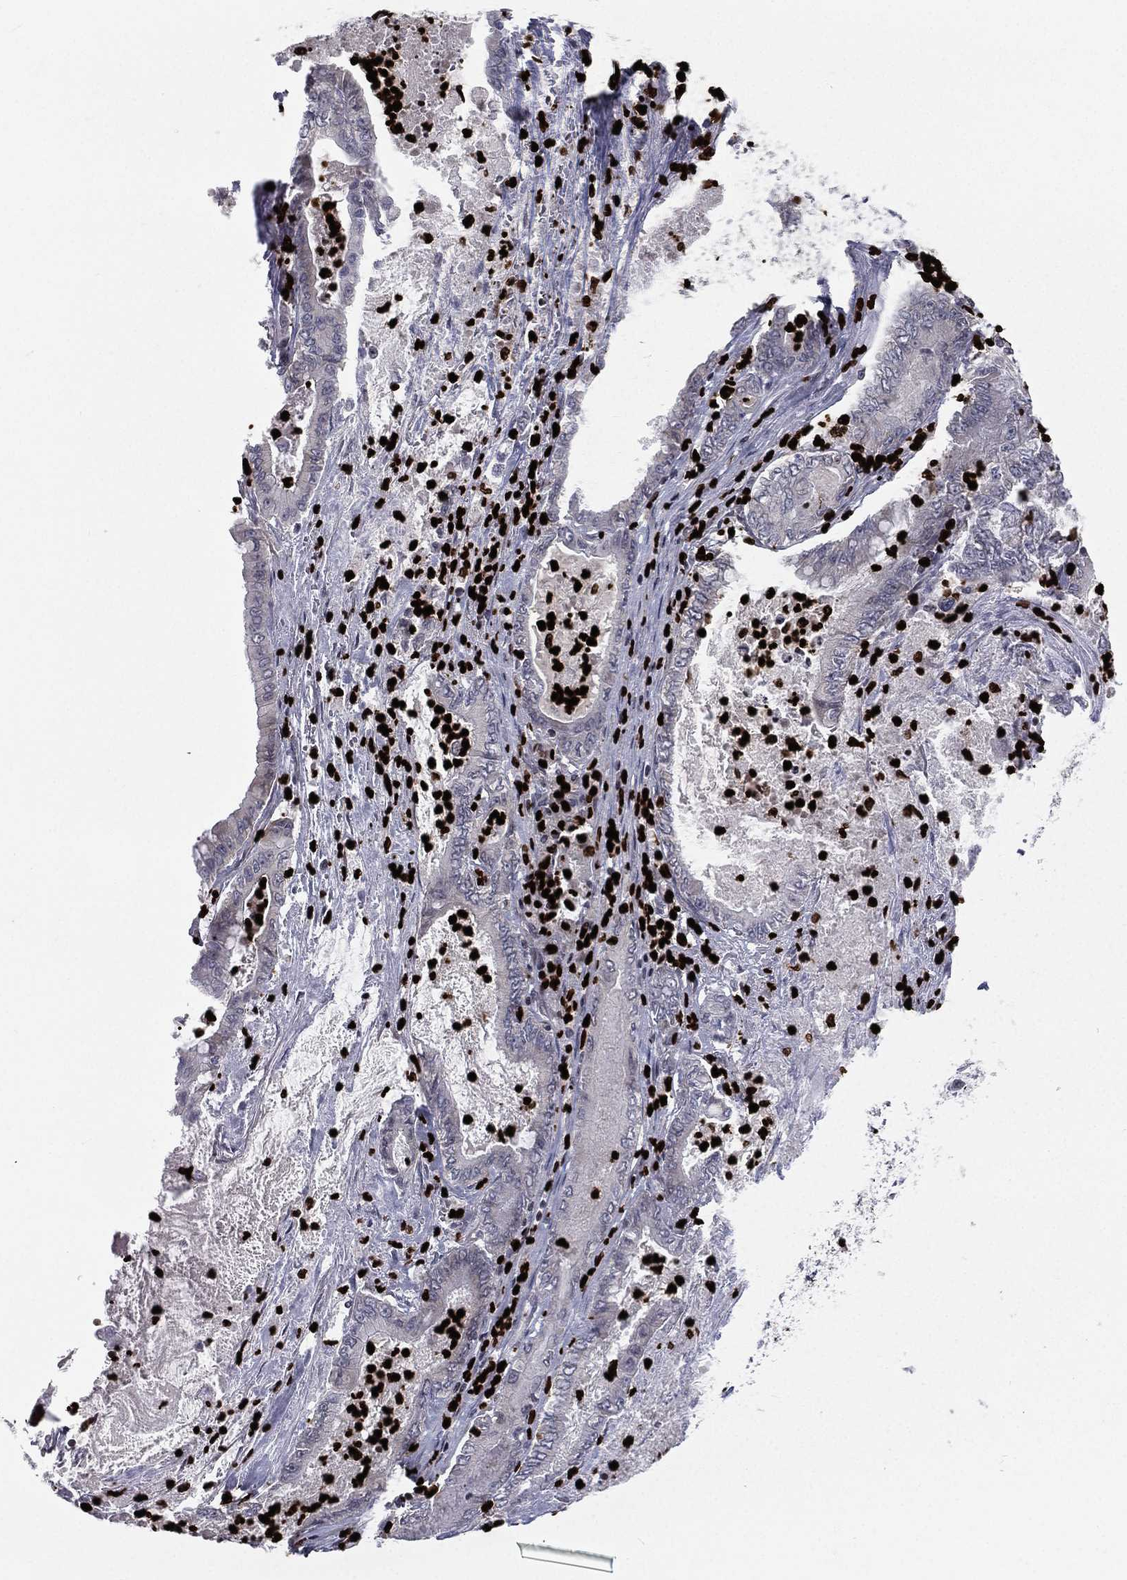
{"staining": {"intensity": "negative", "quantity": "none", "location": "none"}, "tissue": "pancreatic cancer", "cell_type": "Tumor cells", "image_type": "cancer", "snomed": [{"axis": "morphology", "description": "Adenocarcinoma, NOS"}, {"axis": "topography", "description": "Pancreas"}], "caption": "High magnification brightfield microscopy of pancreatic adenocarcinoma stained with DAB (3,3'-diaminobenzidine) (brown) and counterstained with hematoxylin (blue): tumor cells show no significant staining.", "gene": "MNDA", "patient": {"sex": "male", "age": 71}}